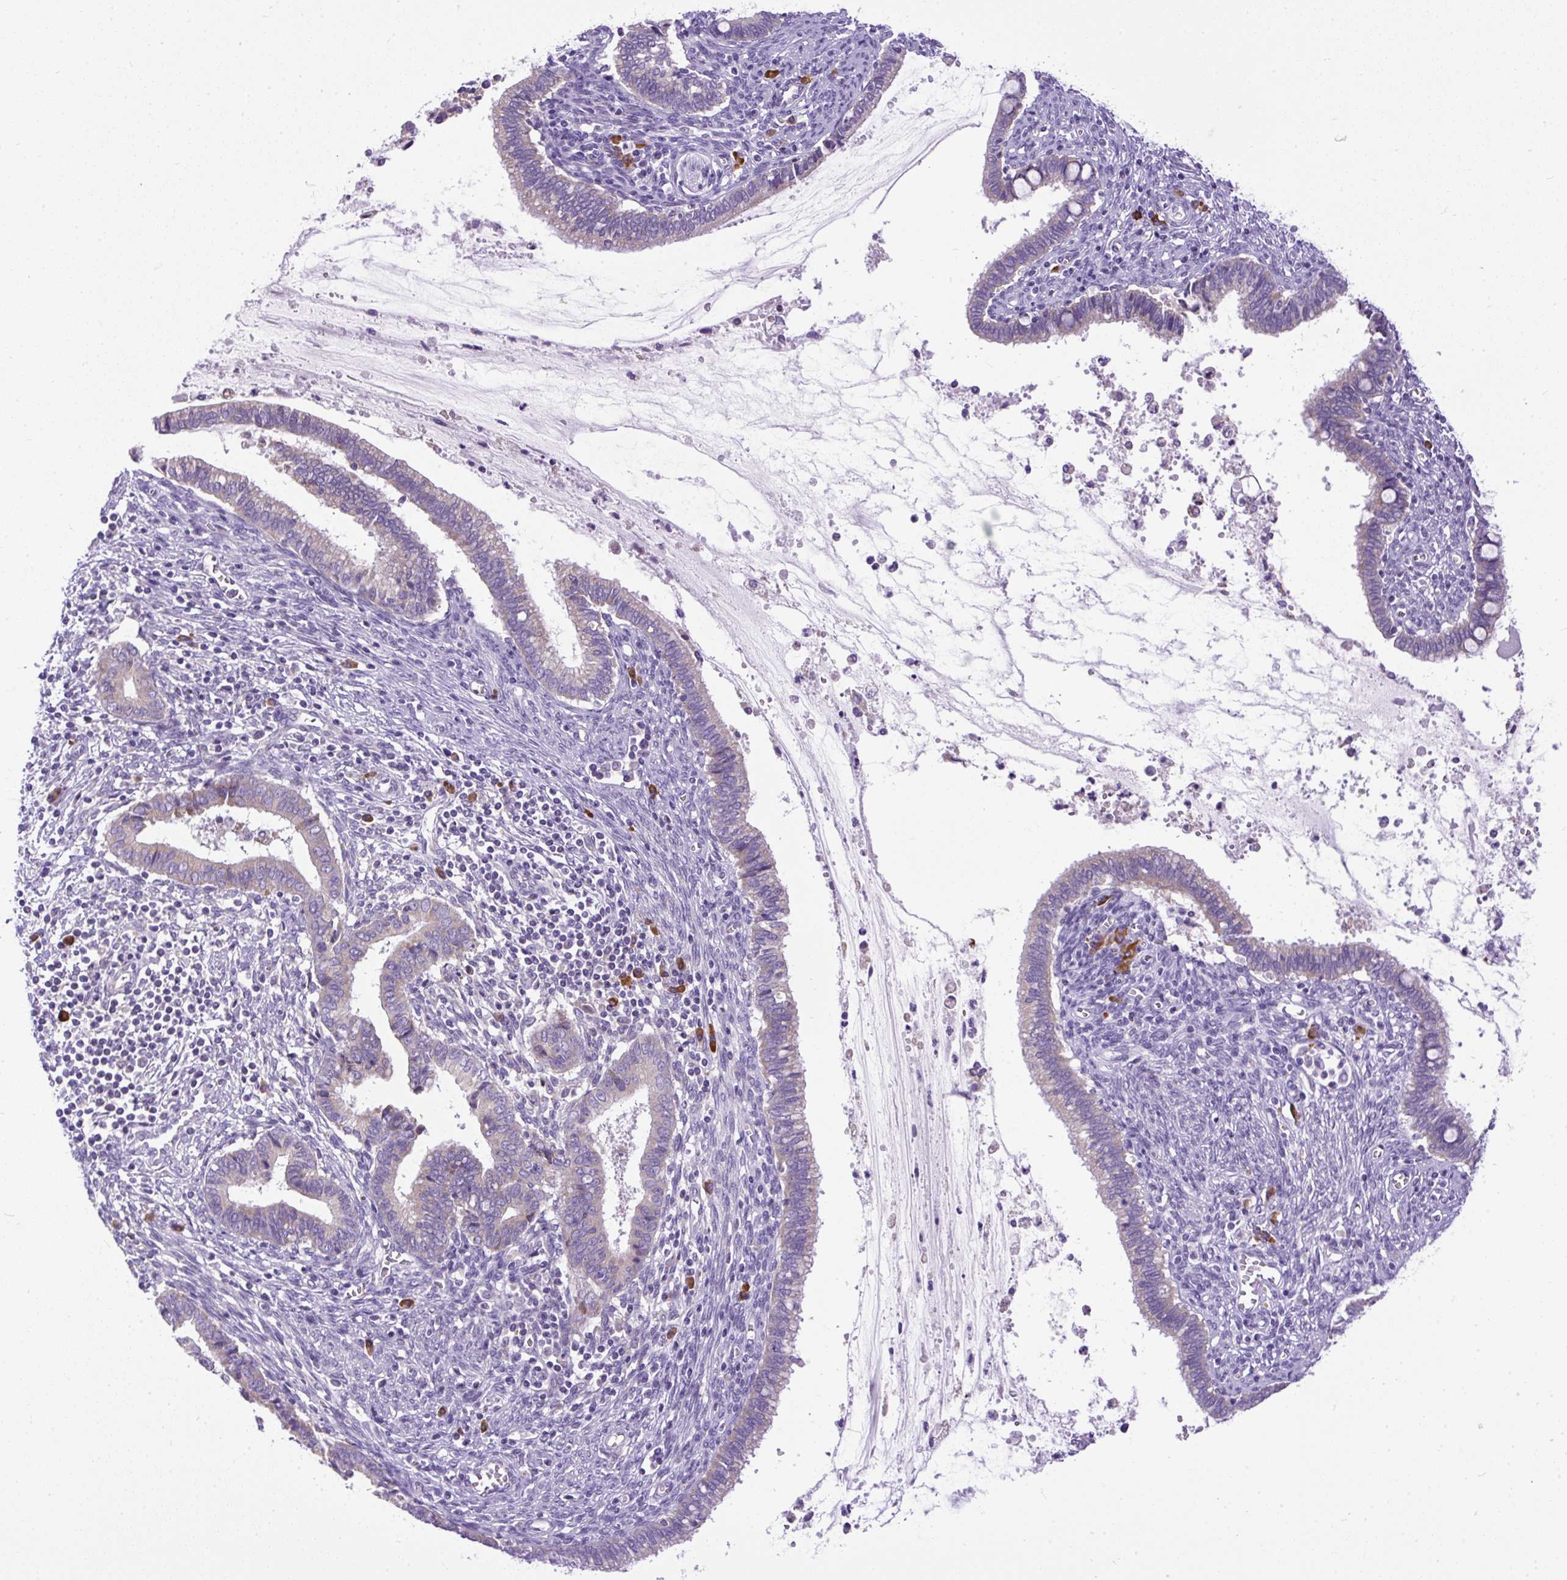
{"staining": {"intensity": "negative", "quantity": "none", "location": "none"}, "tissue": "cervical cancer", "cell_type": "Tumor cells", "image_type": "cancer", "snomed": [{"axis": "morphology", "description": "Adenocarcinoma, NOS"}, {"axis": "topography", "description": "Cervix"}], "caption": "A photomicrograph of human cervical cancer (adenocarcinoma) is negative for staining in tumor cells. (Stains: DAB immunohistochemistry with hematoxylin counter stain, Microscopy: brightfield microscopy at high magnification).", "gene": "SYBU", "patient": {"sex": "female", "age": 44}}